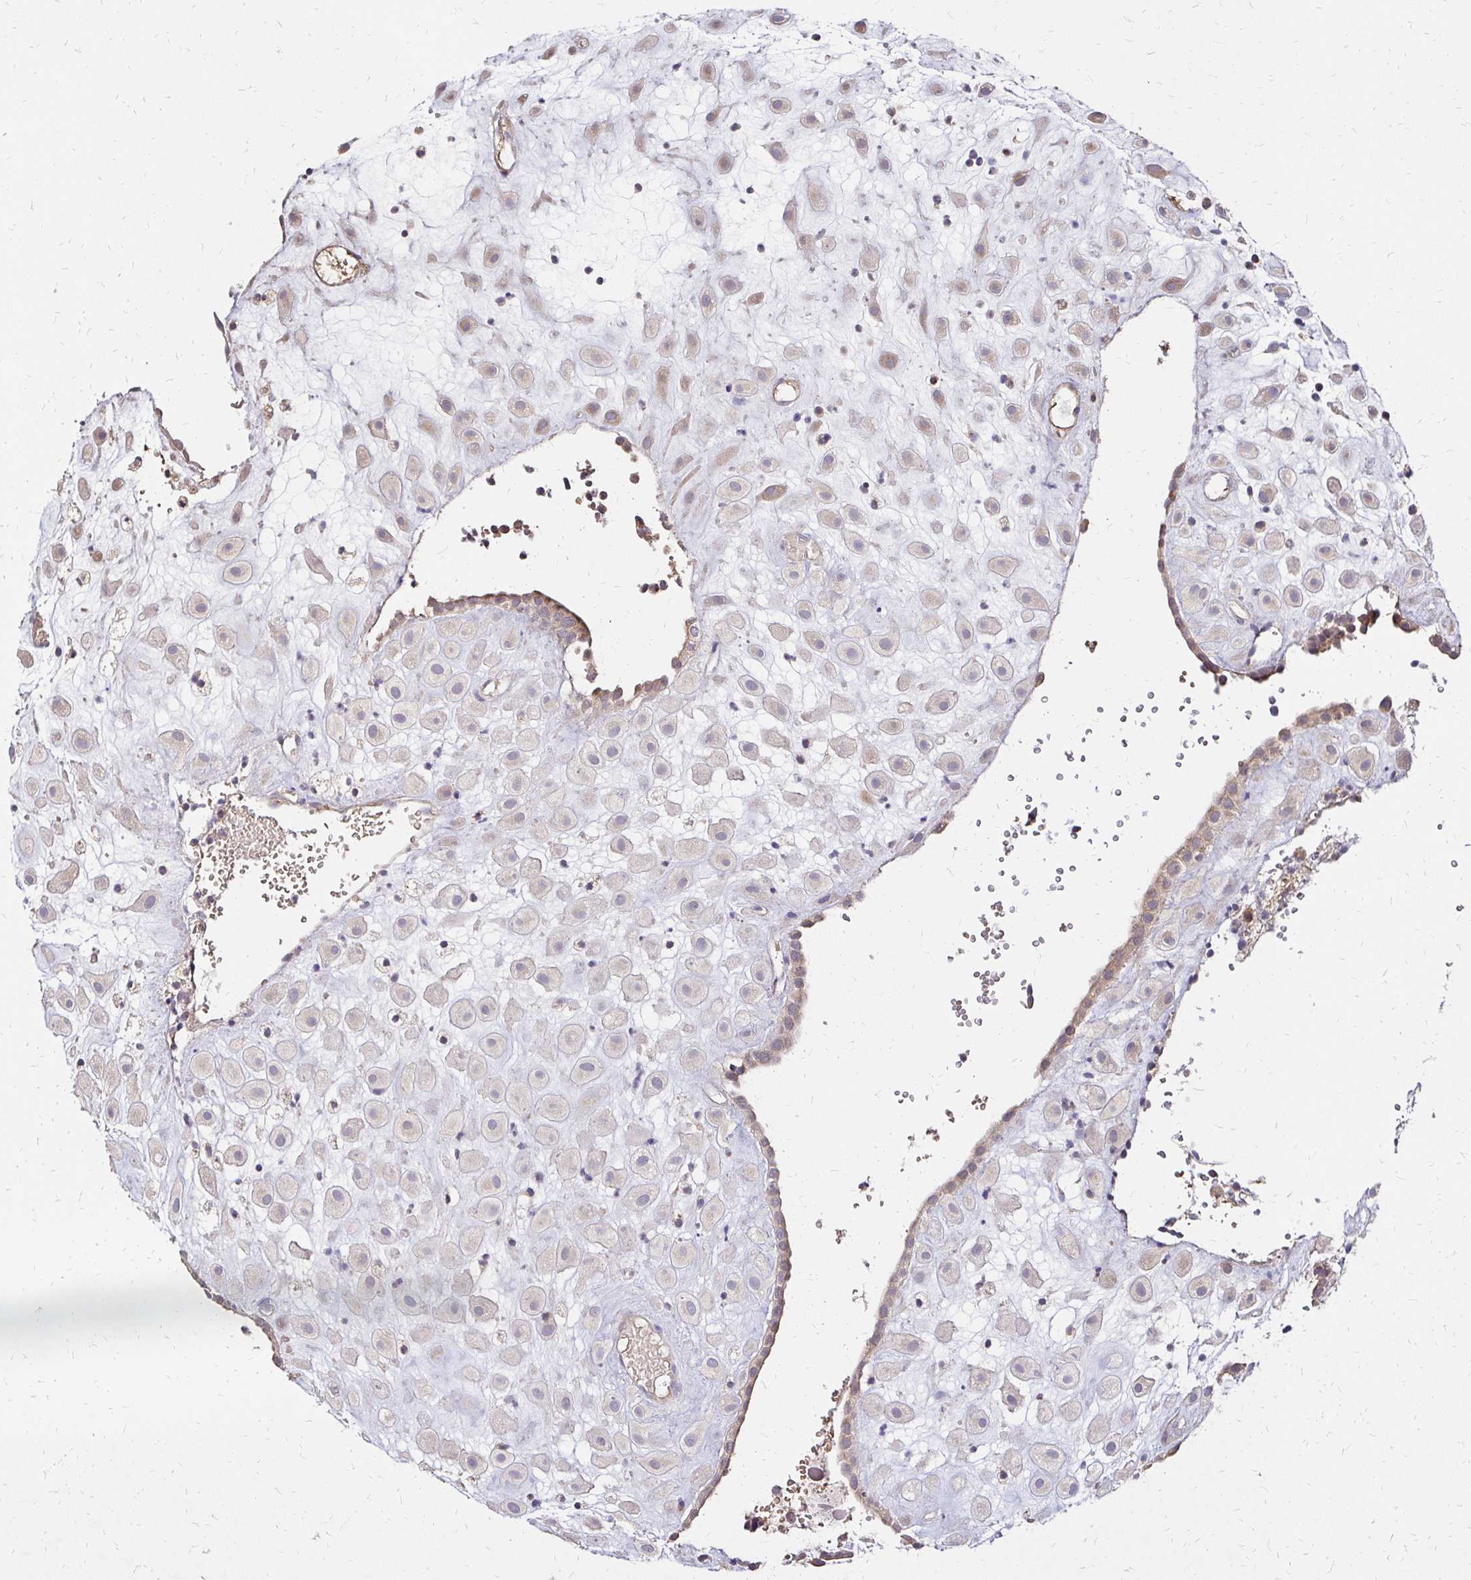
{"staining": {"intensity": "weak", "quantity": "<25%", "location": "cytoplasmic/membranous"}, "tissue": "placenta", "cell_type": "Decidual cells", "image_type": "normal", "snomed": [{"axis": "morphology", "description": "Normal tissue, NOS"}, {"axis": "topography", "description": "Placenta"}], "caption": "Immunohistochemical staining of benign human placenta reveals no significant positivity in decidual cells.", "gene": "IDUA", "patient": {"sex": "female", "age": 24}}